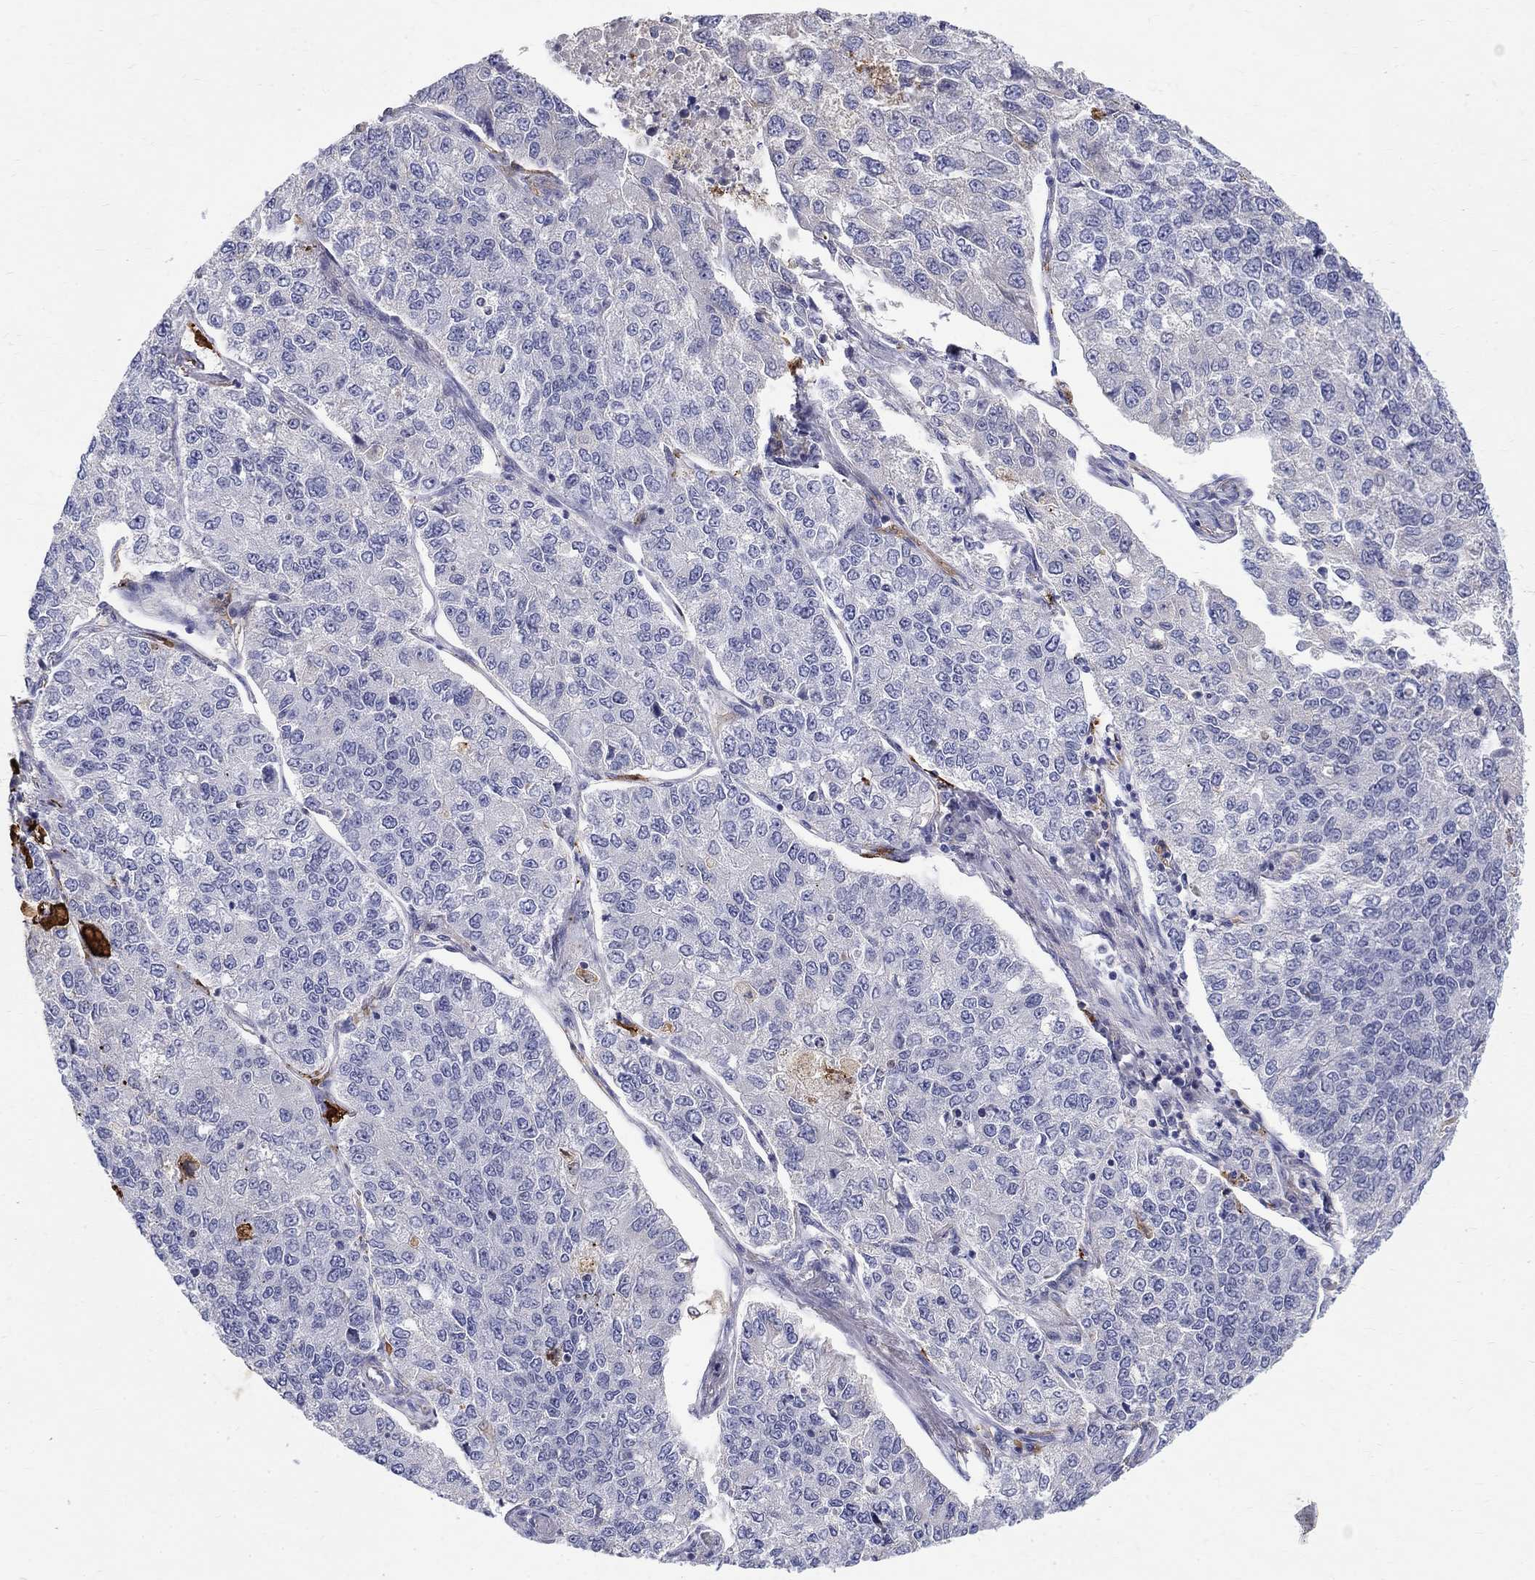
{"staining": {"intensity": "negative", "quantity": "none", "location": "none"}, "tissue": "lung cancer", "cell_type": "Tumor cells", "image_type": "cancer", "snomed": [{"axis": "morphology", "description": "Adenocarcinoma, NOS"}, {"axis": "topography", "description": "Lung"}], "caption": "Histopathology image shows no significant protein expression in tumor cells of adenocarcinoma (lung).", "gene": "AGER", "patient": {"sex": "male", "age": 49}}